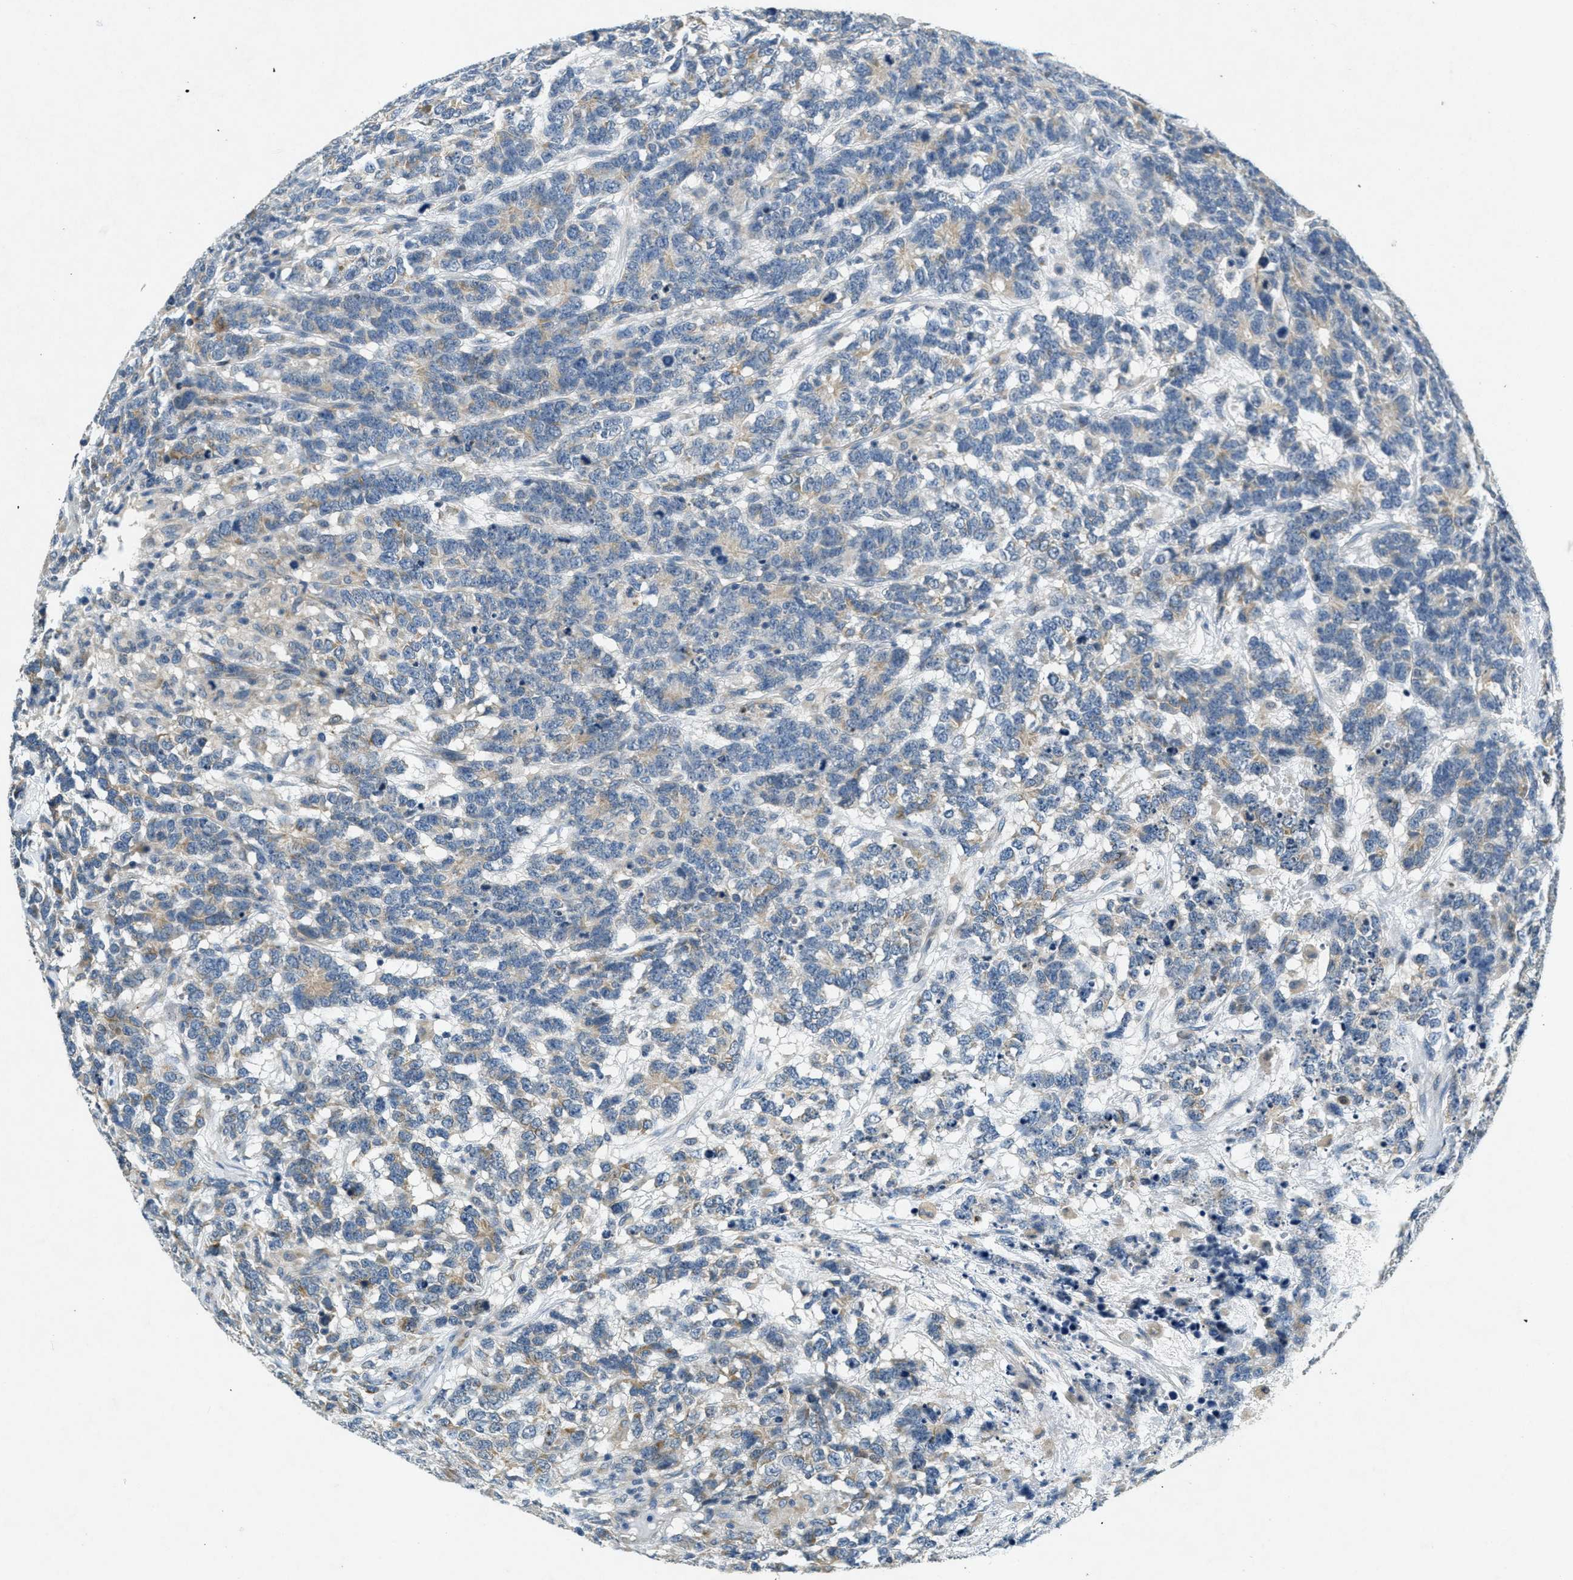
{"staining": {"intensity": "weak", "quantity": "25%-75%", "location": "cytoplasmic/membranous"}, "tissue": "testis cancer", "cell_type": "Tumor cells", "image_type": "cancer", "snomed": [{"axis": "morphology", "description": "Carcinoma, Embryonal, NOS"}, {"axis": "topography", "description": "Testis"}], "caption": "A brown stain shows weak cytoplasmic/membranous expression of a protein in embryonal carcinoma (testis) tumor cells. Immunohistochemistry (ihc) stains the protein in brown and the nuclei are stained blue.", "gene": "RAB3D", "patient": {"sex": "male", "age": 26}}